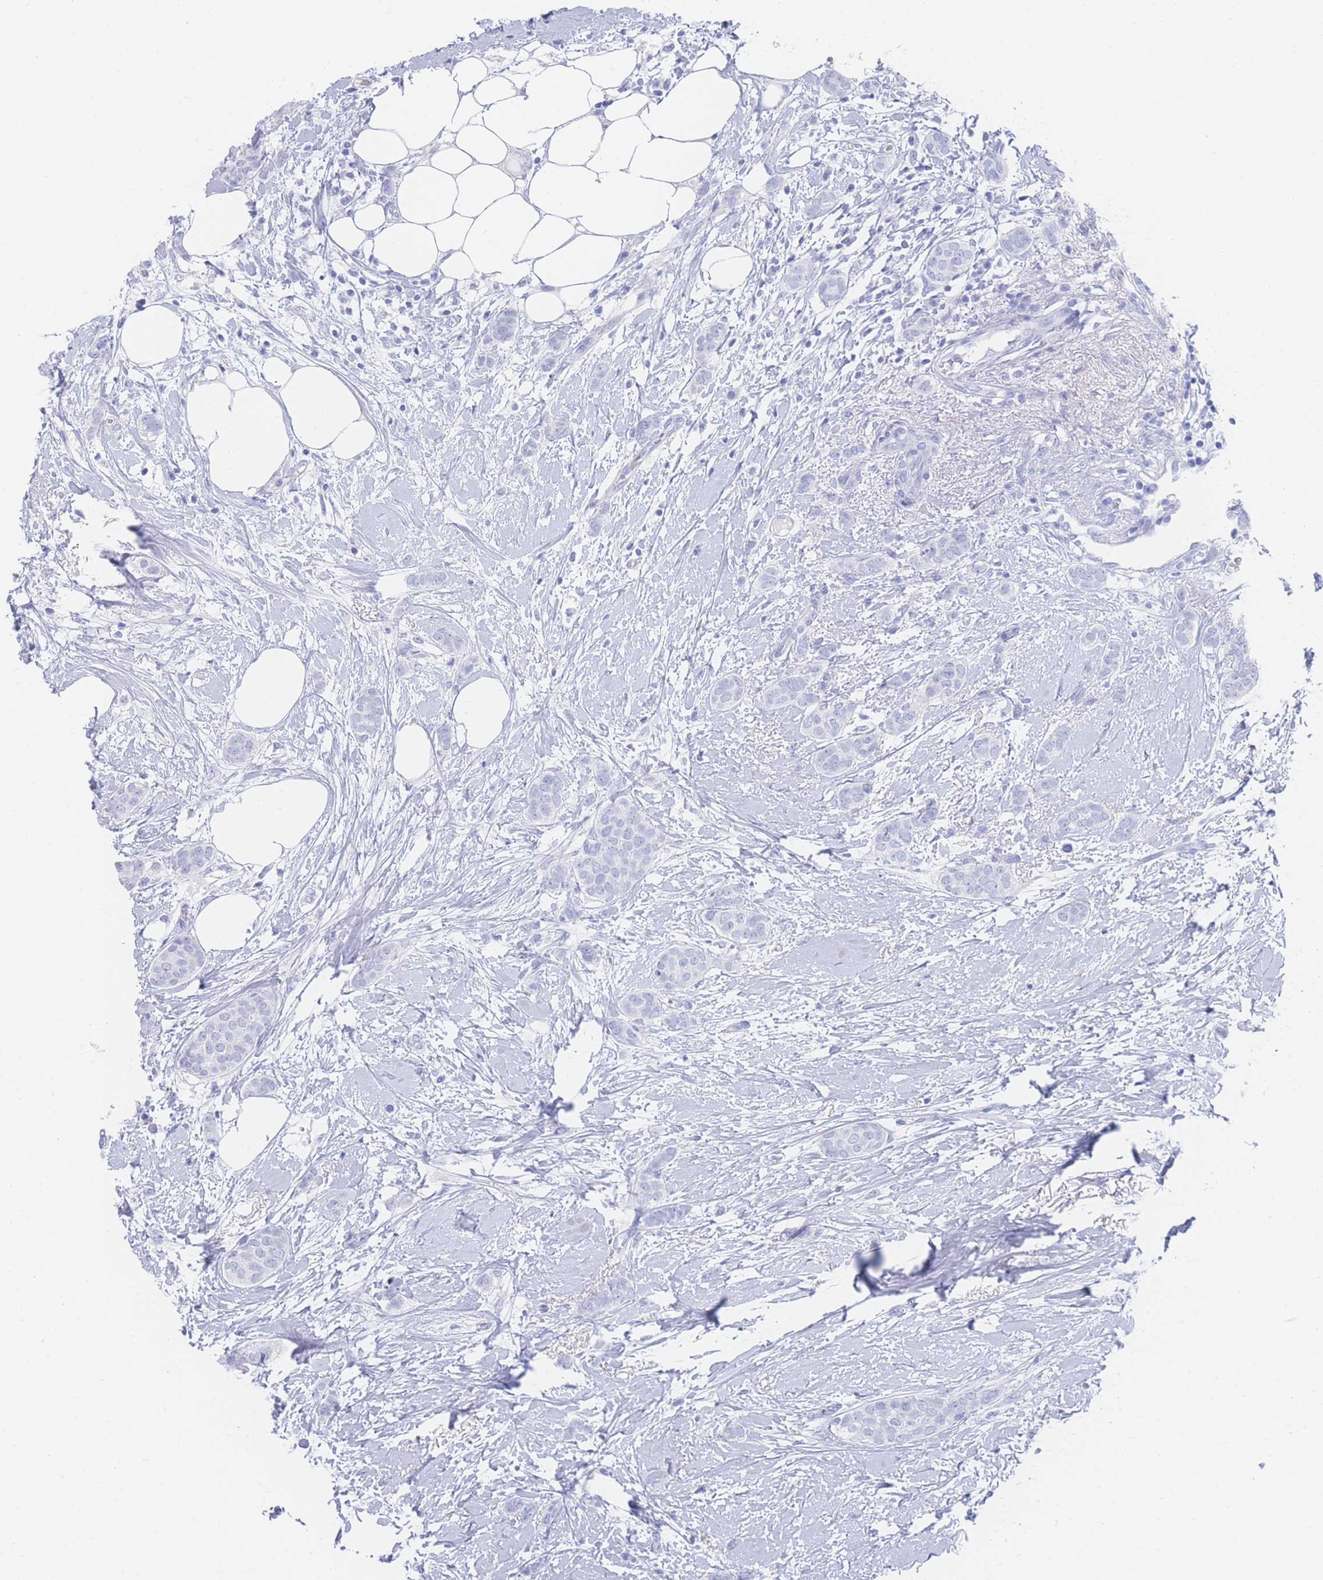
{"staining": {"intensity": "negative", "quantity": "none", "location": "none"}, "tissue": "breast cancer", "cell_type": "Tumor cells", "image_type": "cancer", "snomed": [{"axis": "morphology", "description": "Duct carcinoma"}, {"axis": "topography", "description": "Breast"}], "caption": "Tumor cells show no significant staining in breast cancer.", "gene": "LRRC37A", "patient": {"sex": "female", "age": 72}}